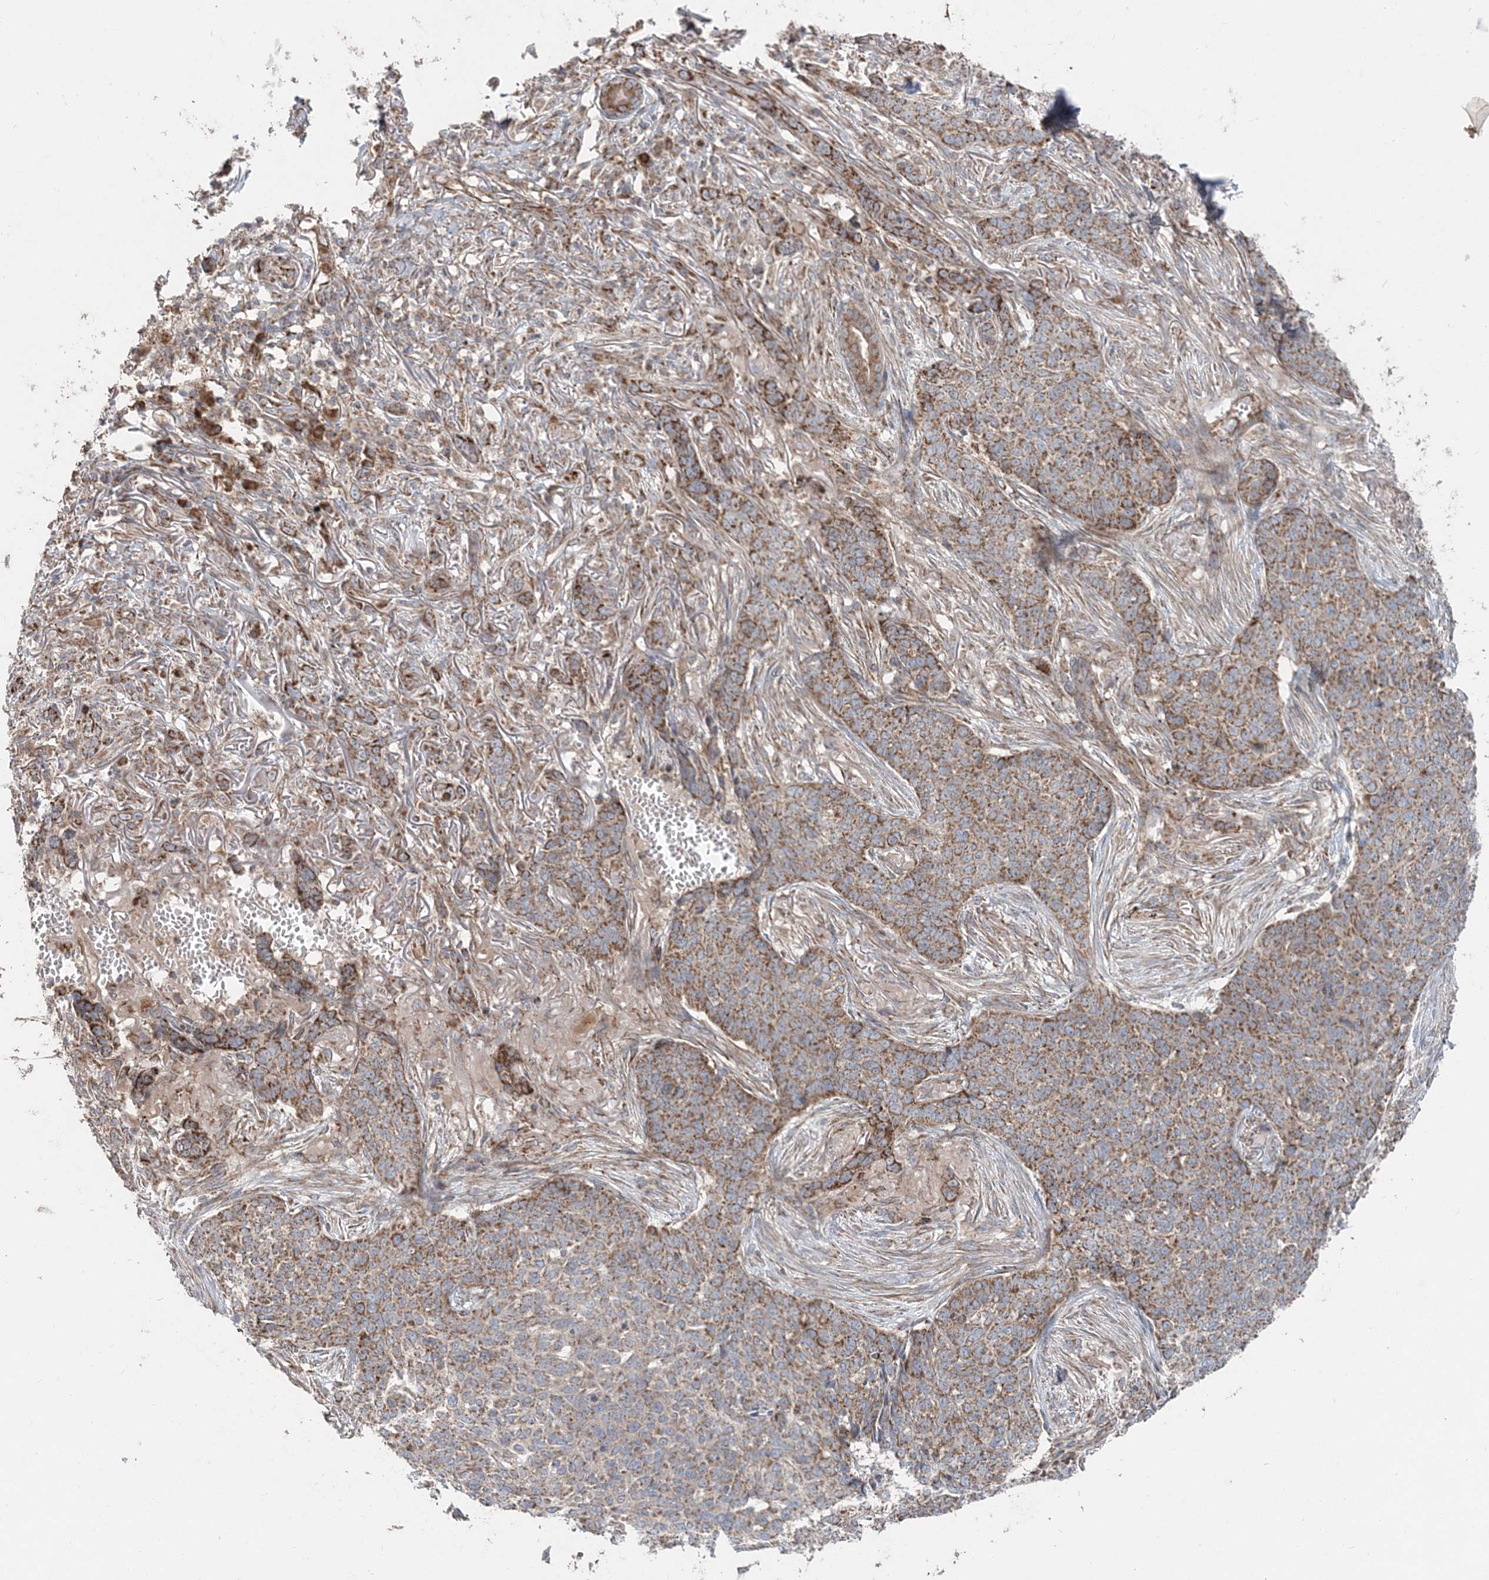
{"staining": {"intensity": "moderate", "quantity": ">75%", "location": "cytoplasmic/membranous"}, "tissue": "skin cancer", "cell_type": "Tumor cells", "image_type": "cancer", "snomed": [{"axis": "morphology", "description": "Basal cell carcinoma"}, {"axis": "topography", "description": "Skin"}], "caption": "The image demonstrates staining of skin cancer (basal cell carcinoma), revealing moderate cytoplasmic/membranous protein expression (brown color) within tumor cells. (DAB IHC with brightfield microscopy, high magnification).", "gene": "LRPPRC", "patient": {"sex": "male", "age": 85}}